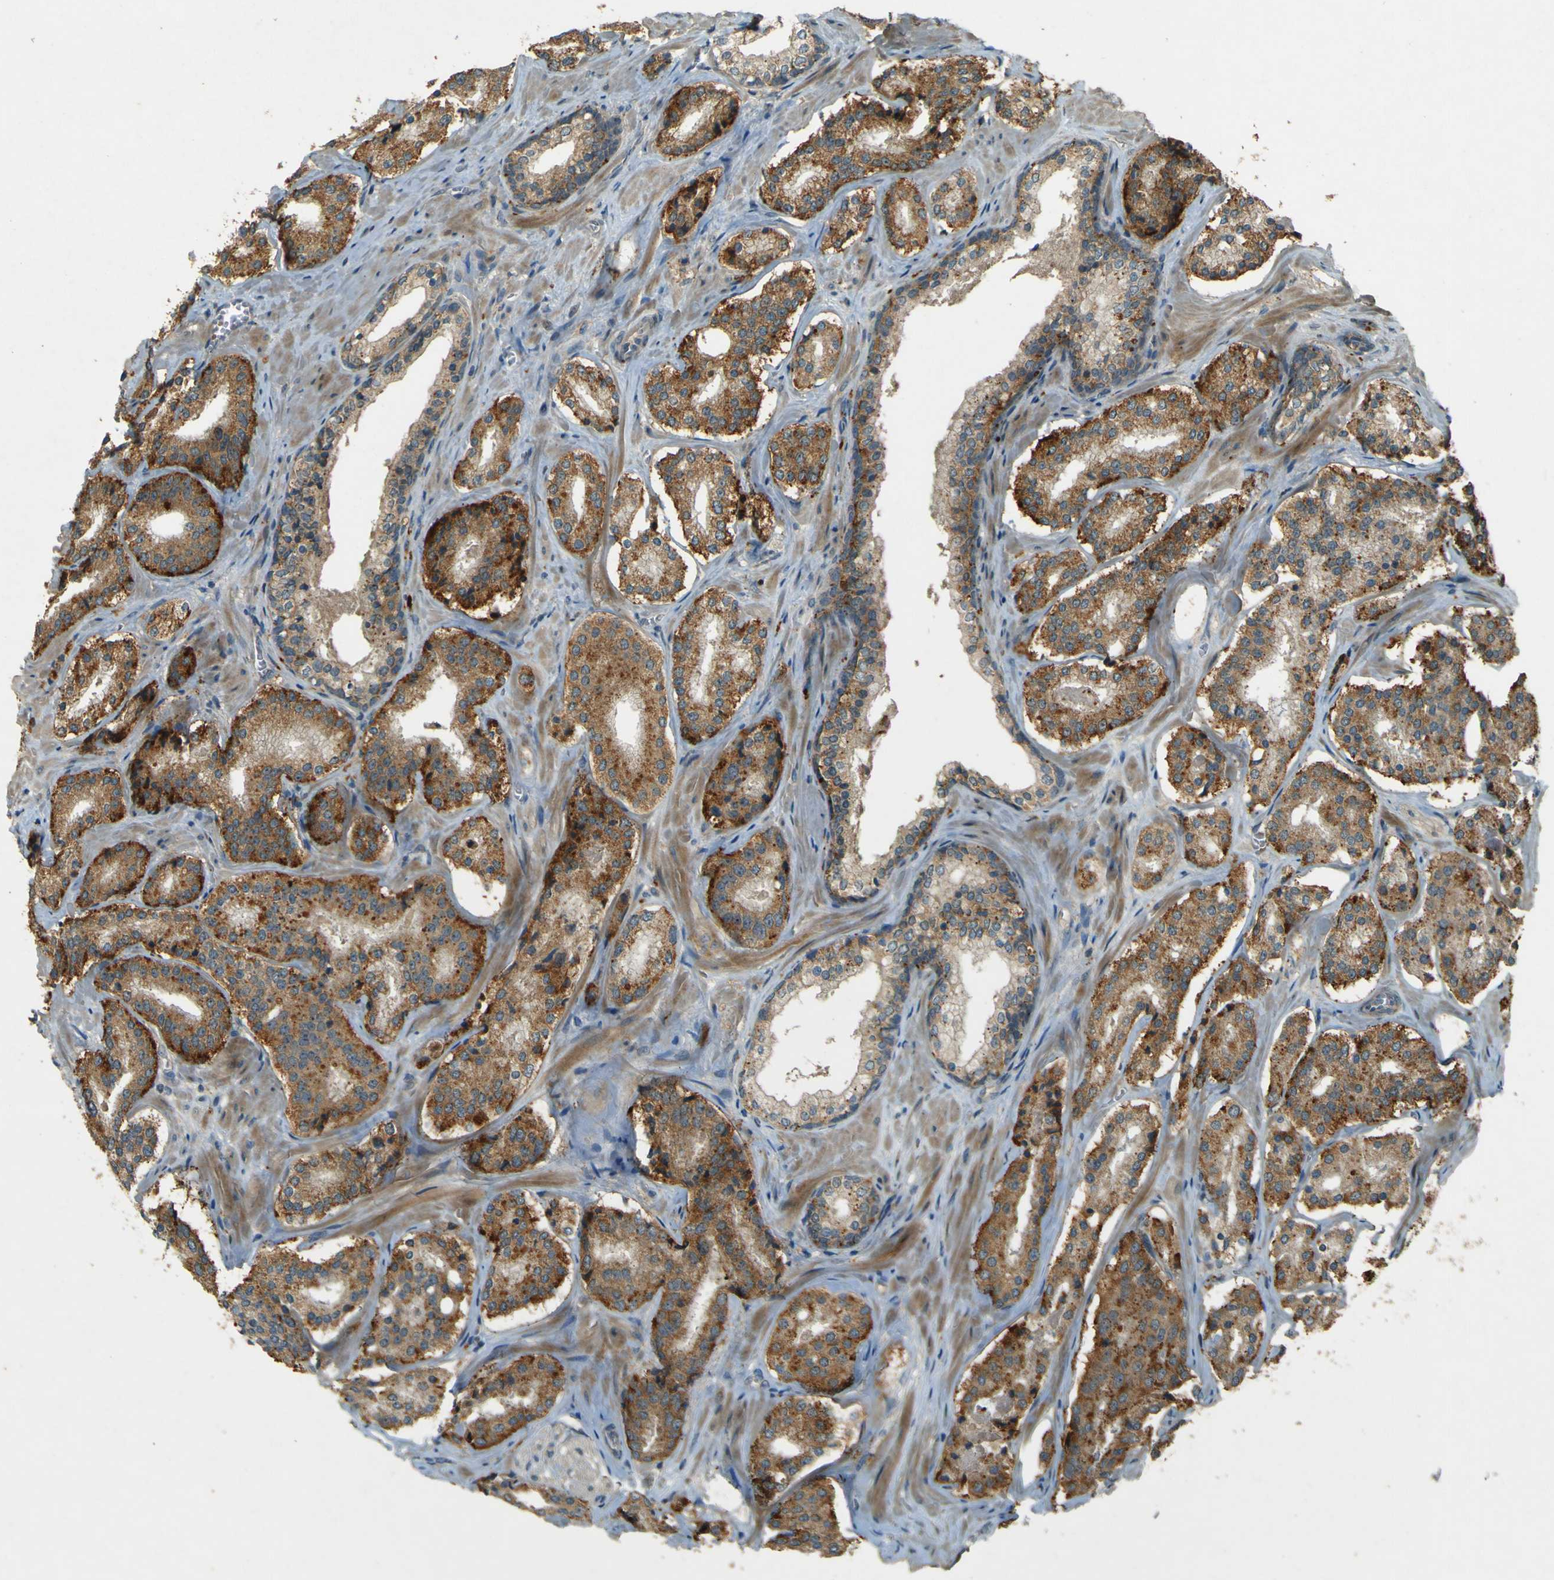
{"staining": {"intensity": "strong", "quantity": "25%-75%", "location": "cytoplasmic/membranous"}, "tissue": "prostate cancer", "cell_type": "Tumor cells", "image_type": "cancer", "snomed": [{"axis": "morphology", "description": "Adenocarcinoma, High grade"}, {"axis": "topography", "description": "Prostate"}], "caption": "Protein analysis of adenocarcinoma (high-grade) (prostate) tissue reveals strong cytoplasmic/membranous staining in about 25%-75% of tumor cells. The staining is performed using DAB (3,3'-diaminobenzidine) brown chromogen to label protein expression. The nuclei are counter-stained blue using hematoxylin.", "gene": "MPDZ", "patient": {"sex": "male", "age": 60}}